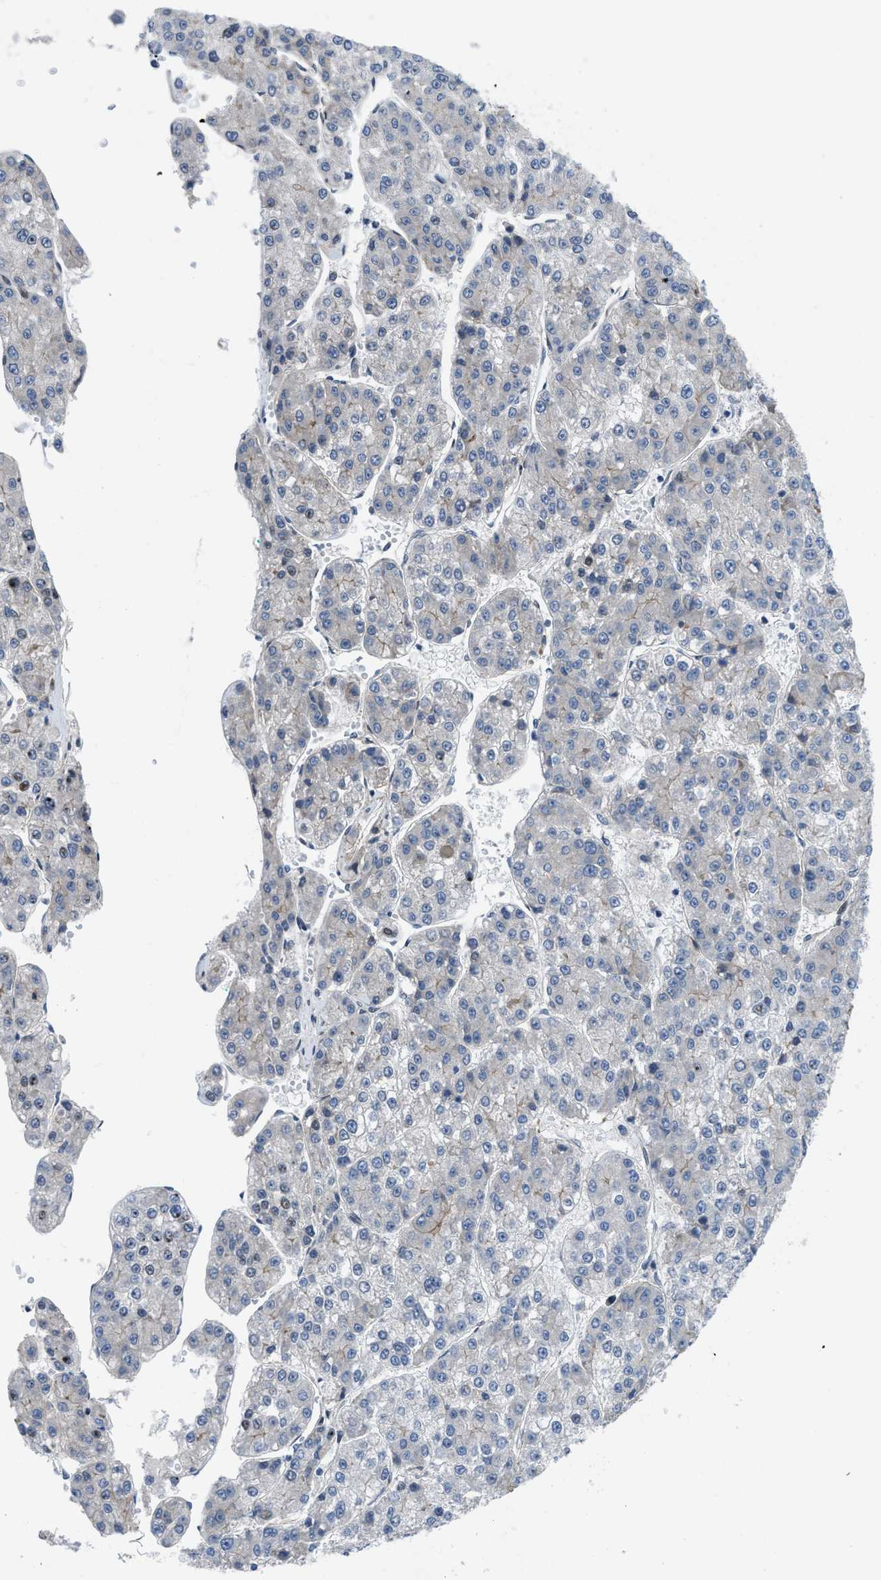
{"staining": {"intensity": "negative", "quantity": "none", "location": "none"}, "tissue": "liver cancer", "cell_type": "Tumor cells", "image_type": "cancer", "snomed": [{"axis": "morphology", "description": "Carcinoma, Hepatocellular, NOS"}, {"axis": "topography", "description": "Liver"}], "caption": "A histopathology image of liver cancer (hepatocellular carcinoma) stained for a protein exhibits no brown staining in tumor cells. (Brightfield microscopy of DAB immunohistochemistry (IHC) at high magnification).", "gene": "MYO18A", "patient": {"sex": "female", "age": 73}}